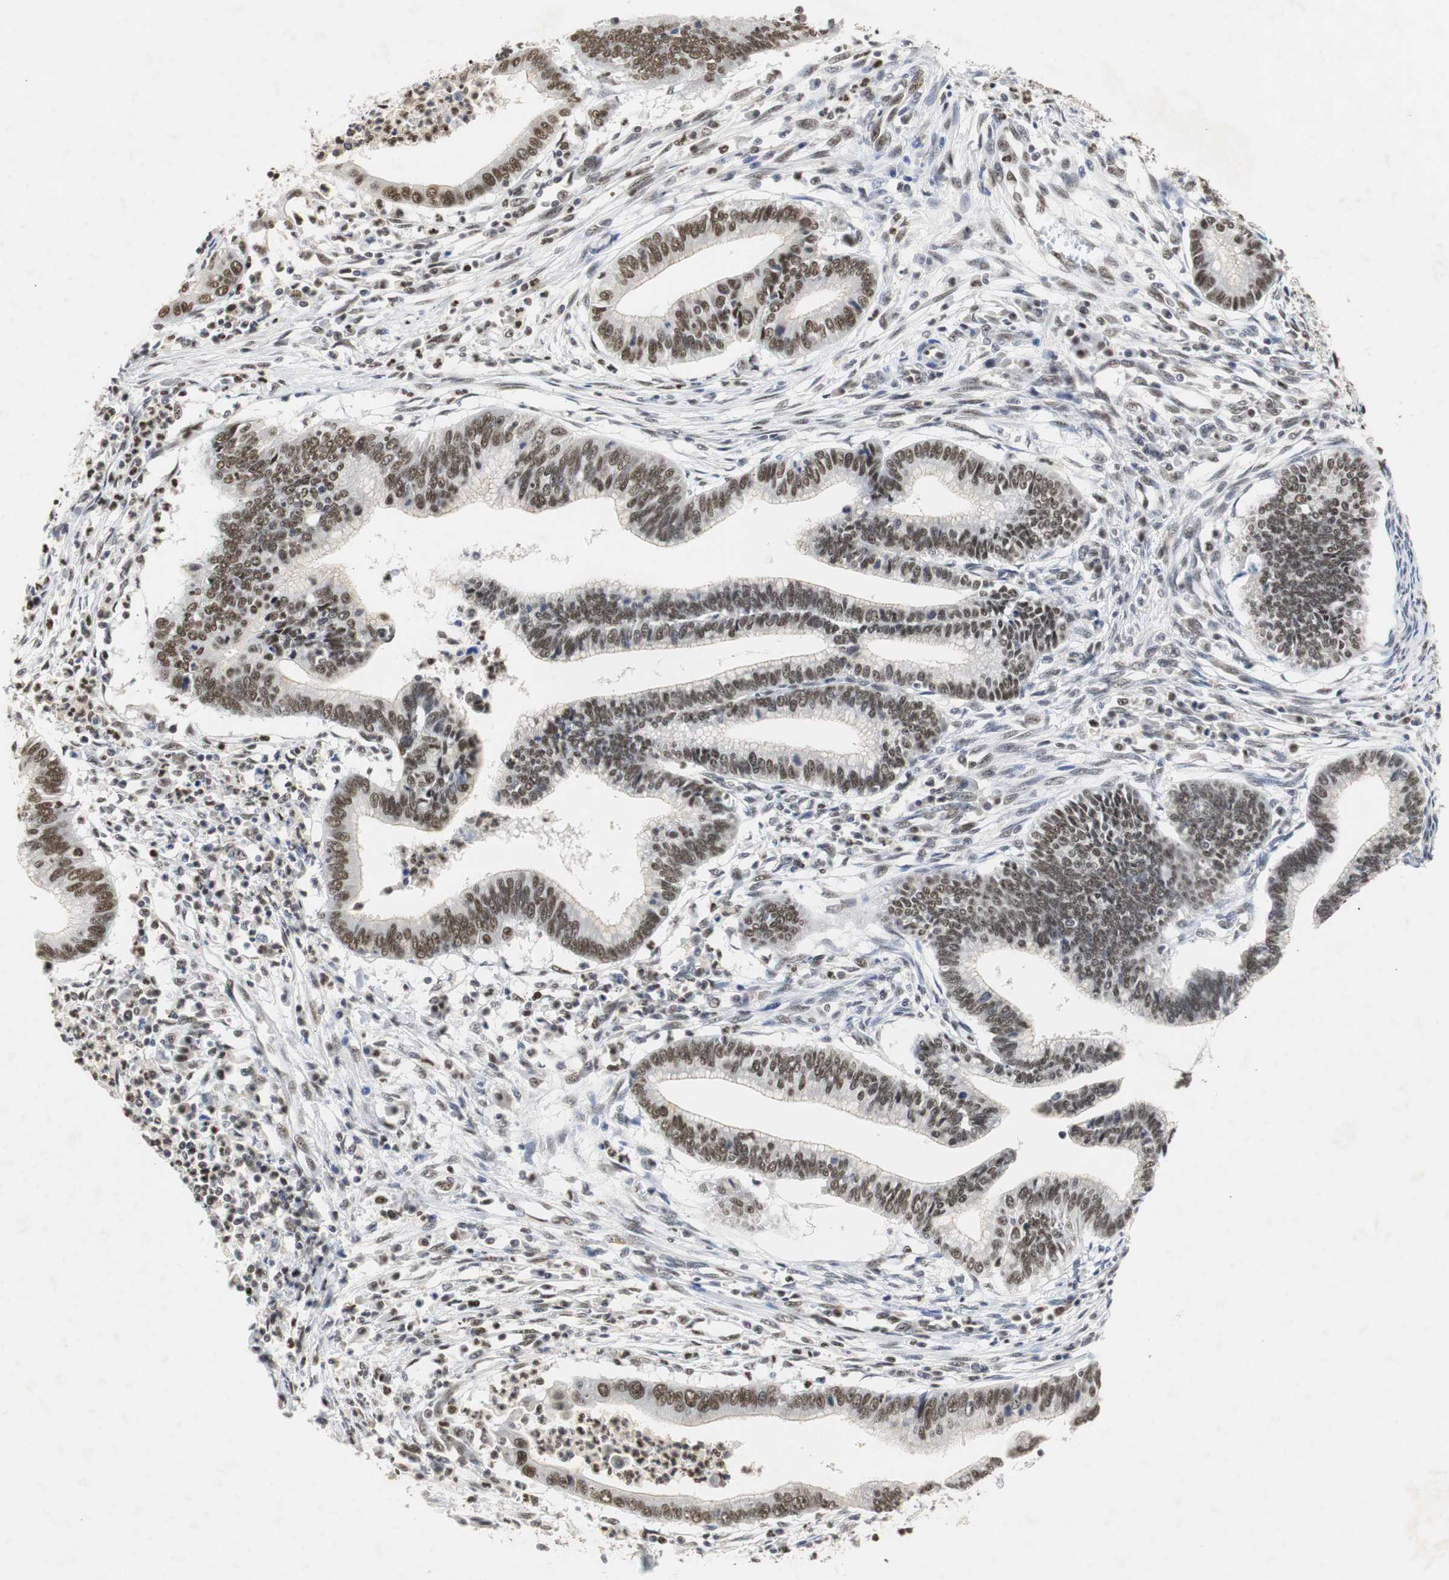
{"staining": {"intensity": "moderate", "quantity": ">75%", "location": "nuclear"}, "tissue": "cervical cancer", "cell_type": "Tumor cells", "image_type": "cancer", "snomed": [{"axis": "morphology", "description": "Adenocarcinoma, NOS"}, {"axis": "topography", "description": "Cervix"}], "caption": "A photomicrograph showing moderate nuclear expression in approximately >75% of tumor cells in cervical adenocarcinoma, as visualized by brown immunohistochemical staining.", "gene": "ZFC3H1", "patient": {"sex": "female", "age": 36}}